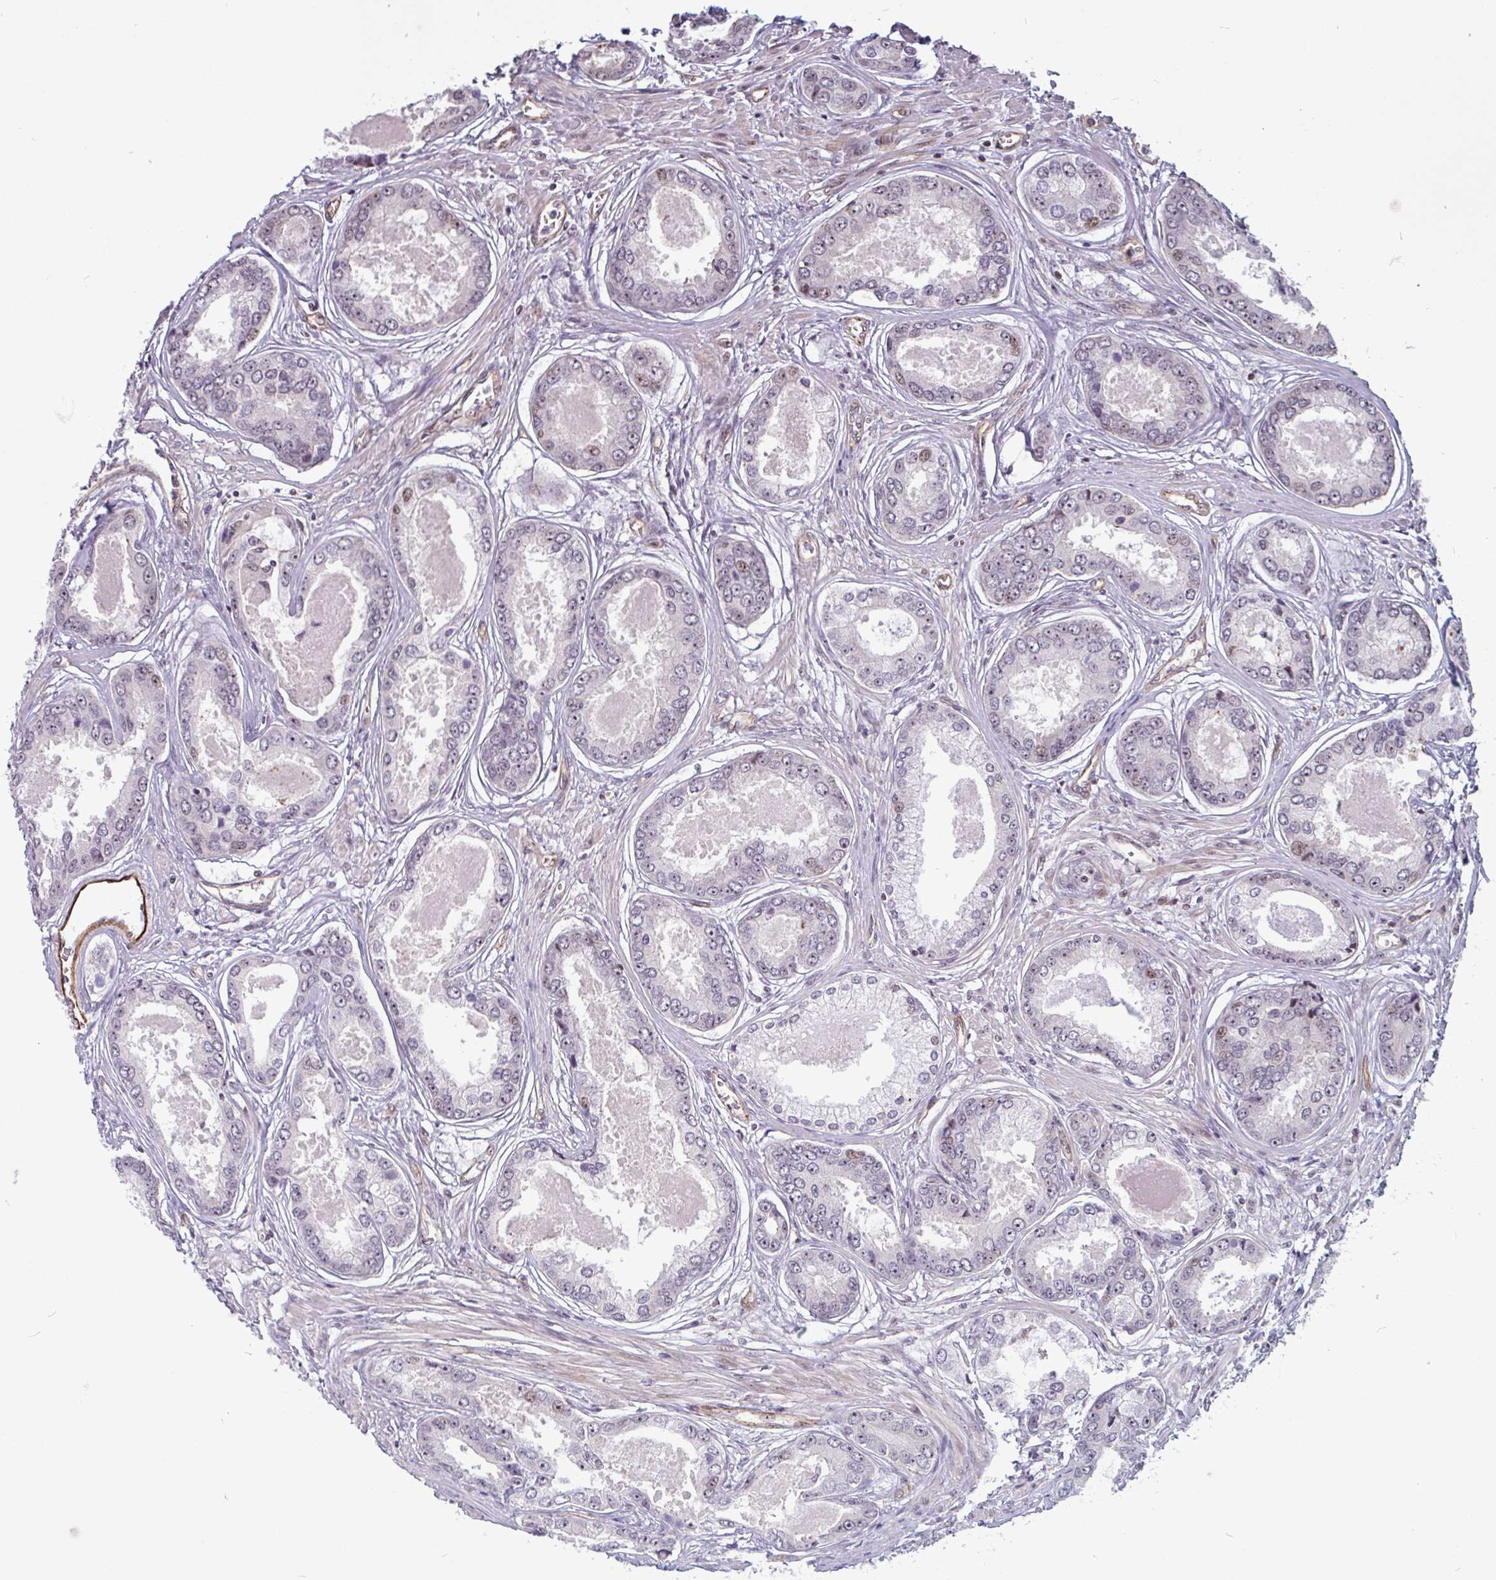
{"staining": {"intensity": "moderate", "quantity": "<25%", "location": "nuclear"}, "tissue": "prostate cancer", "cell_type": "Tumor cells", "image_type": "cancer", "snomed": [{"axis": "morphology", "description": "Adenocarcinoma, Low grade"}, {"axis": "topography", "description": "Prostate"}], "caption": "Prostate cancer stained for a protein (brown) displays moderate nuclear positive expression in approximately <25% of tumor cells.", "gene": "ZNF689", "patient": {"sex": "male", "age": 68}}